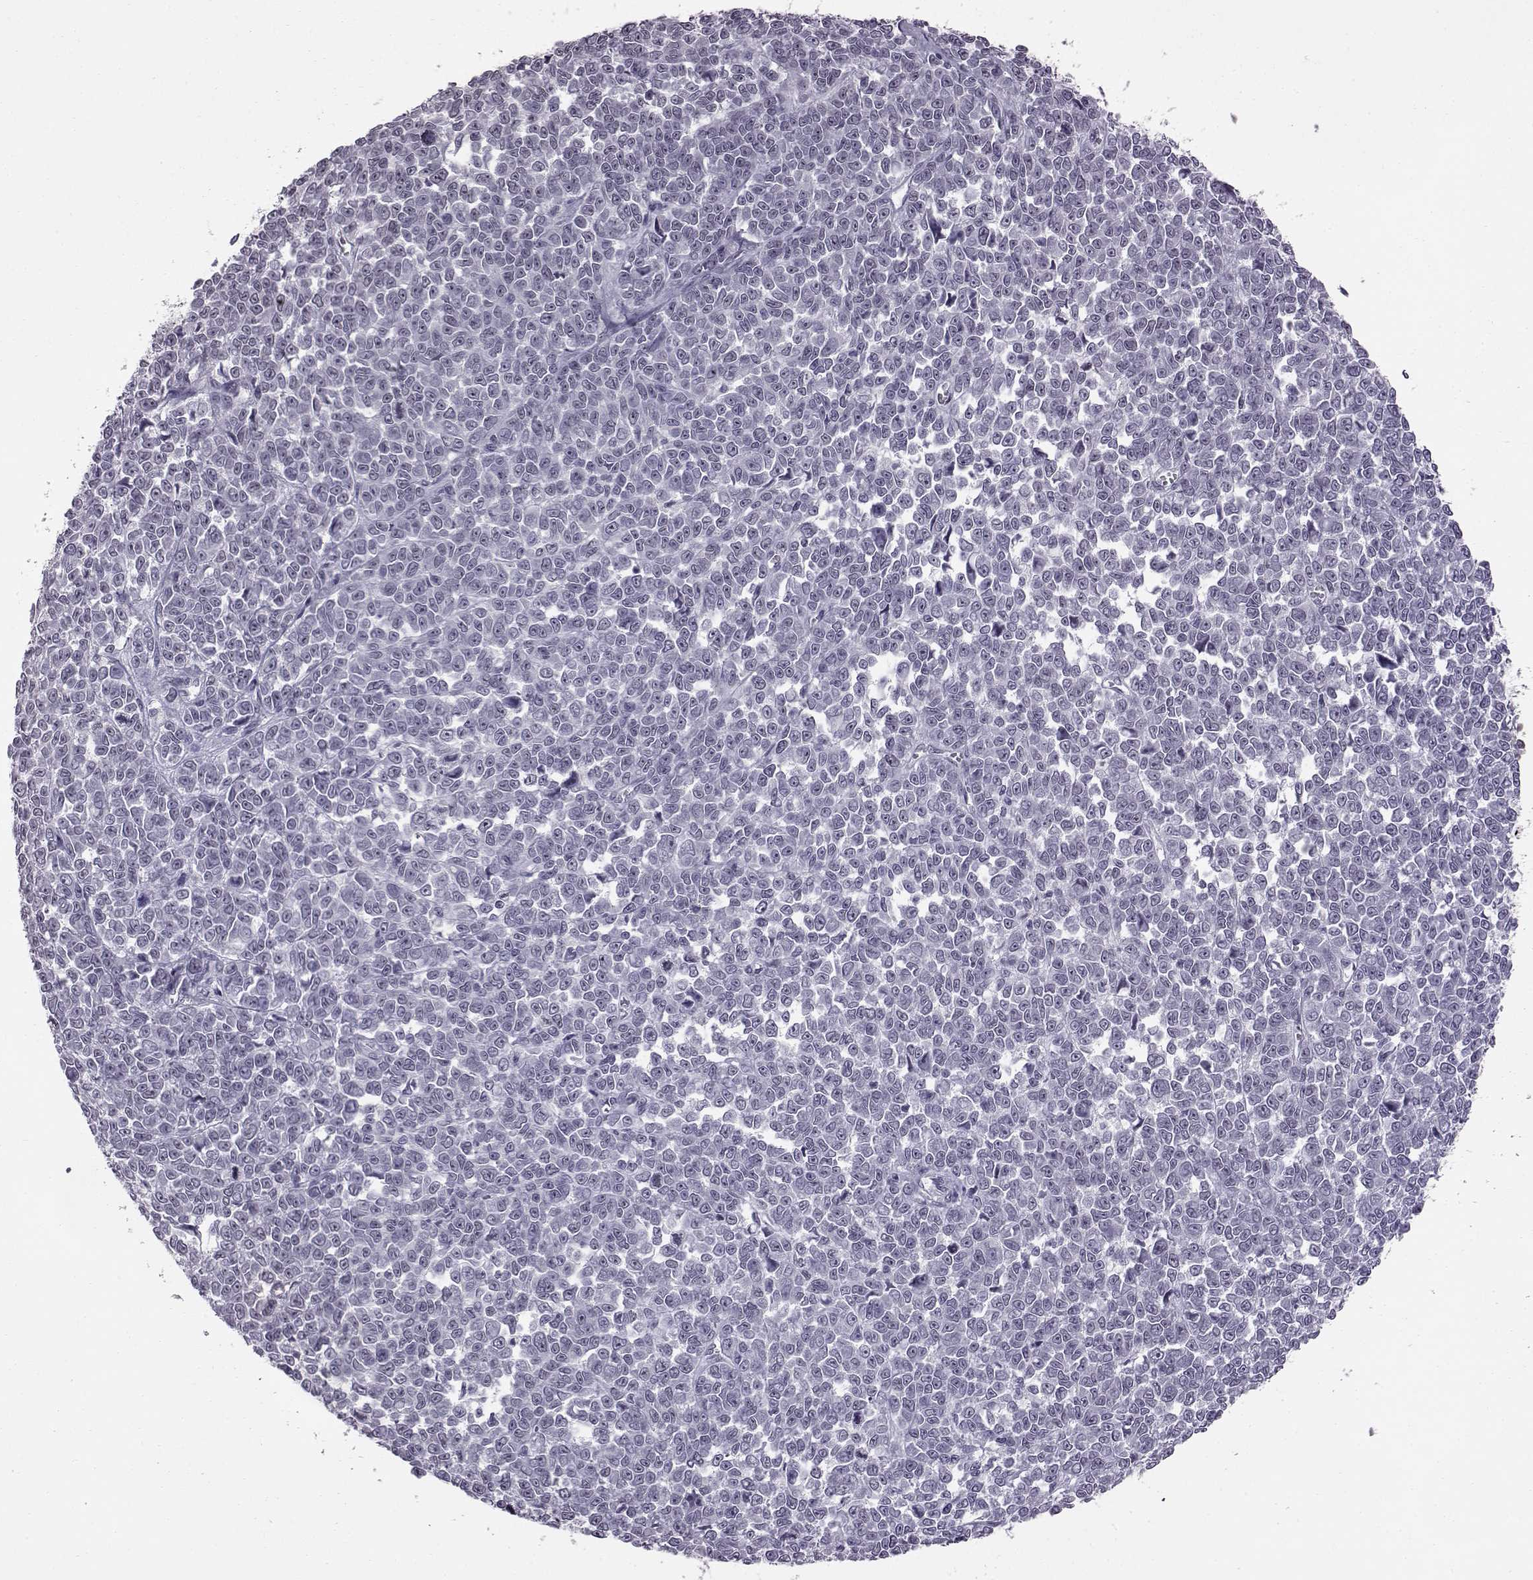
{"staining": {"intensity": "negative", "quantity": "none", "location": "none"}, "tissue": "melanoma", "cell_type": "Tumor cells", "image_type": "cancer", "snomed": [{"axis": "morphology", "description": "Malignant melanoma, NOS"}, {"axis": "topography", "description": "Skin"}], "caption": "Malignant melanoma was stained to show a protein in brown. There is no significant staining in tumor cells. Nuclei are stained in blue.", "gene": "ADGRG2", "patient": {"sex": "female", "age": 95}}